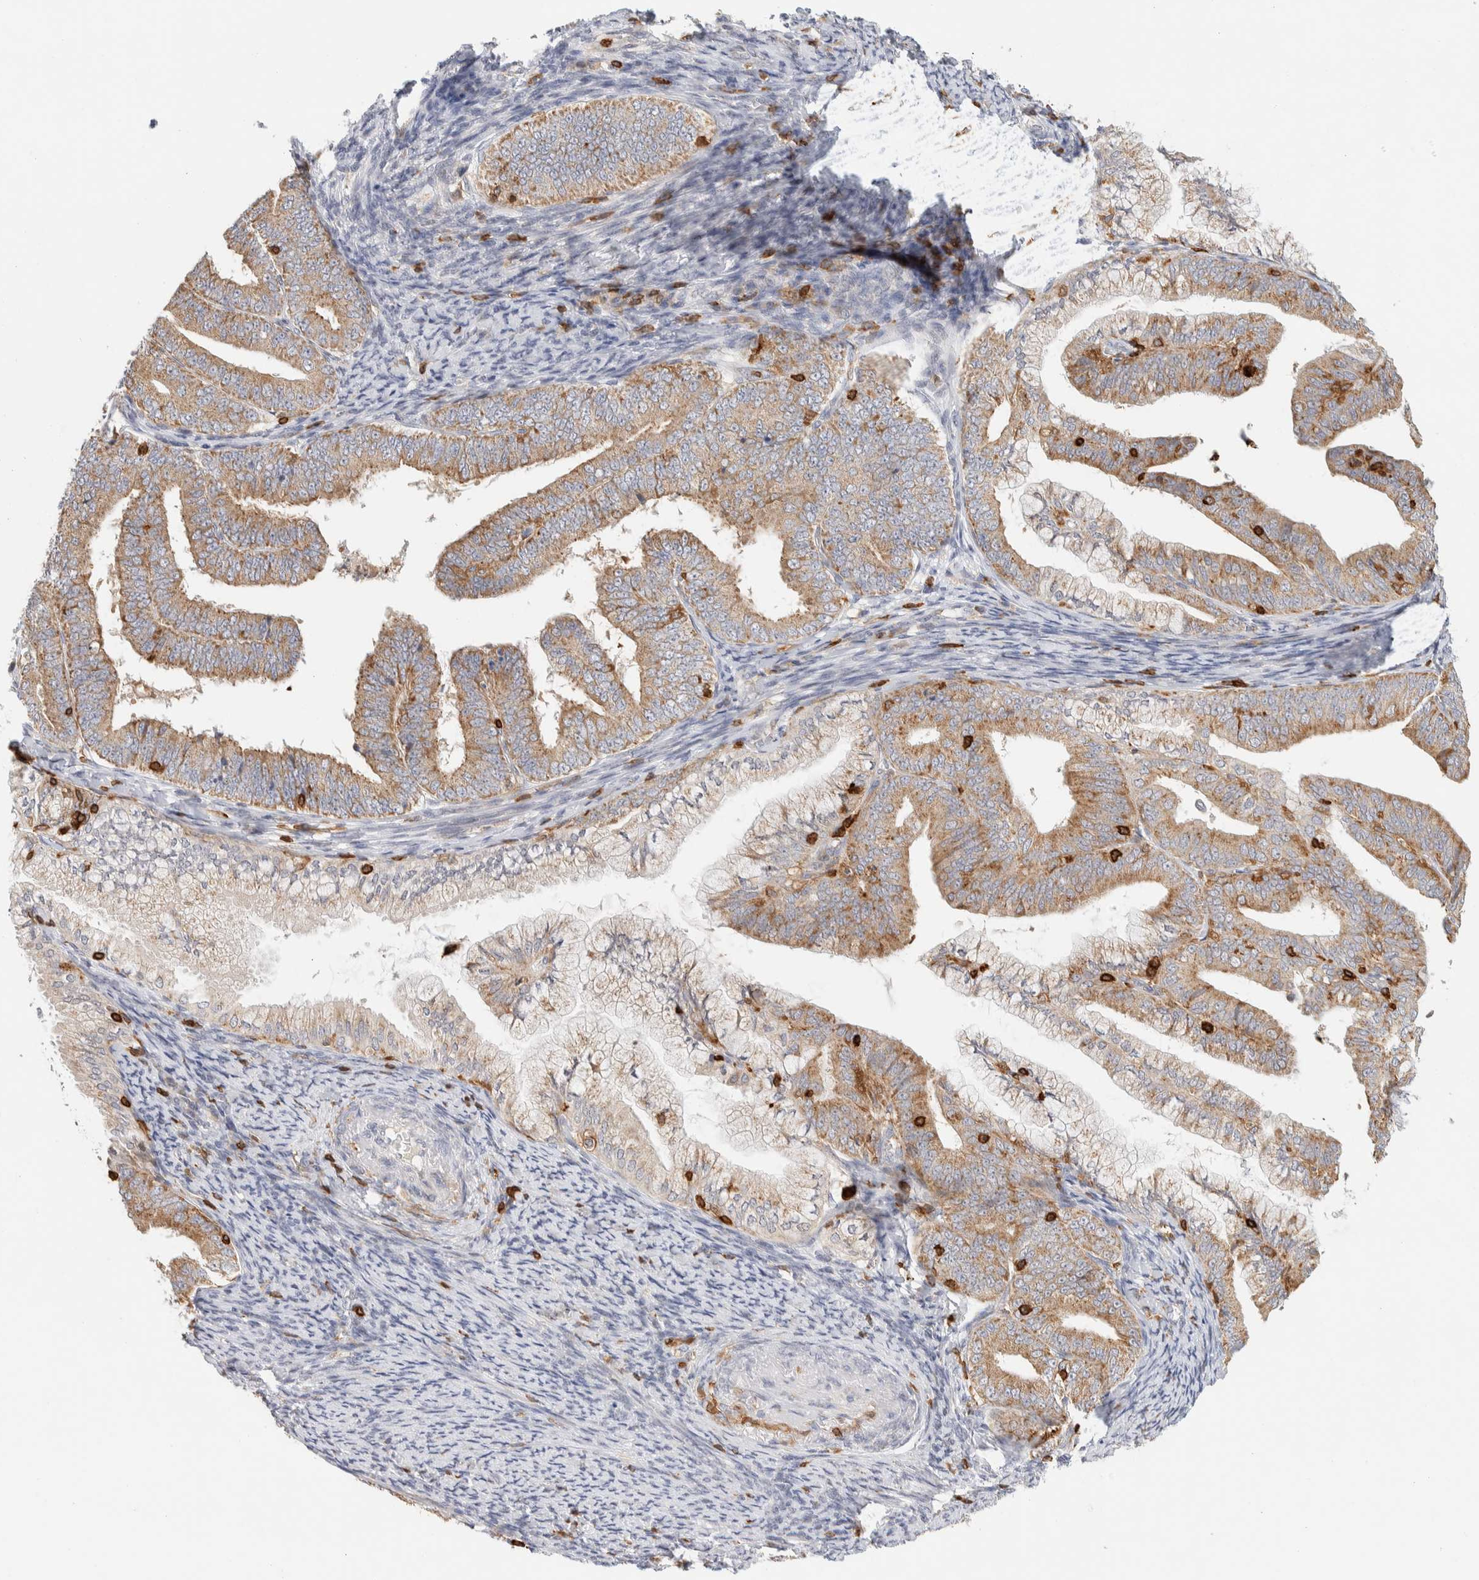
{"staining": {"intensity": "moderate", "quantity": ">75%", "location": "cytoplasmic/membranous"}, "tissue": "endometrial cancer", "cell_type": "Tumor cells", "image_type": "cancer", "snomed": [{"axis": "morphology", "description": "Adenocarcinoma, NOS"}, {"axis": "topography", "description": "Endometrium"}], "caption": "A high-resolution micrograph shows IHC staining of endometrial adenocarcinoma, which displays moderate cytoplasmic/membranous positivity in approximately >75% of tumor cells.", "gene": "RUNDC1", "patient": {"sex": "female", "age": 63}}